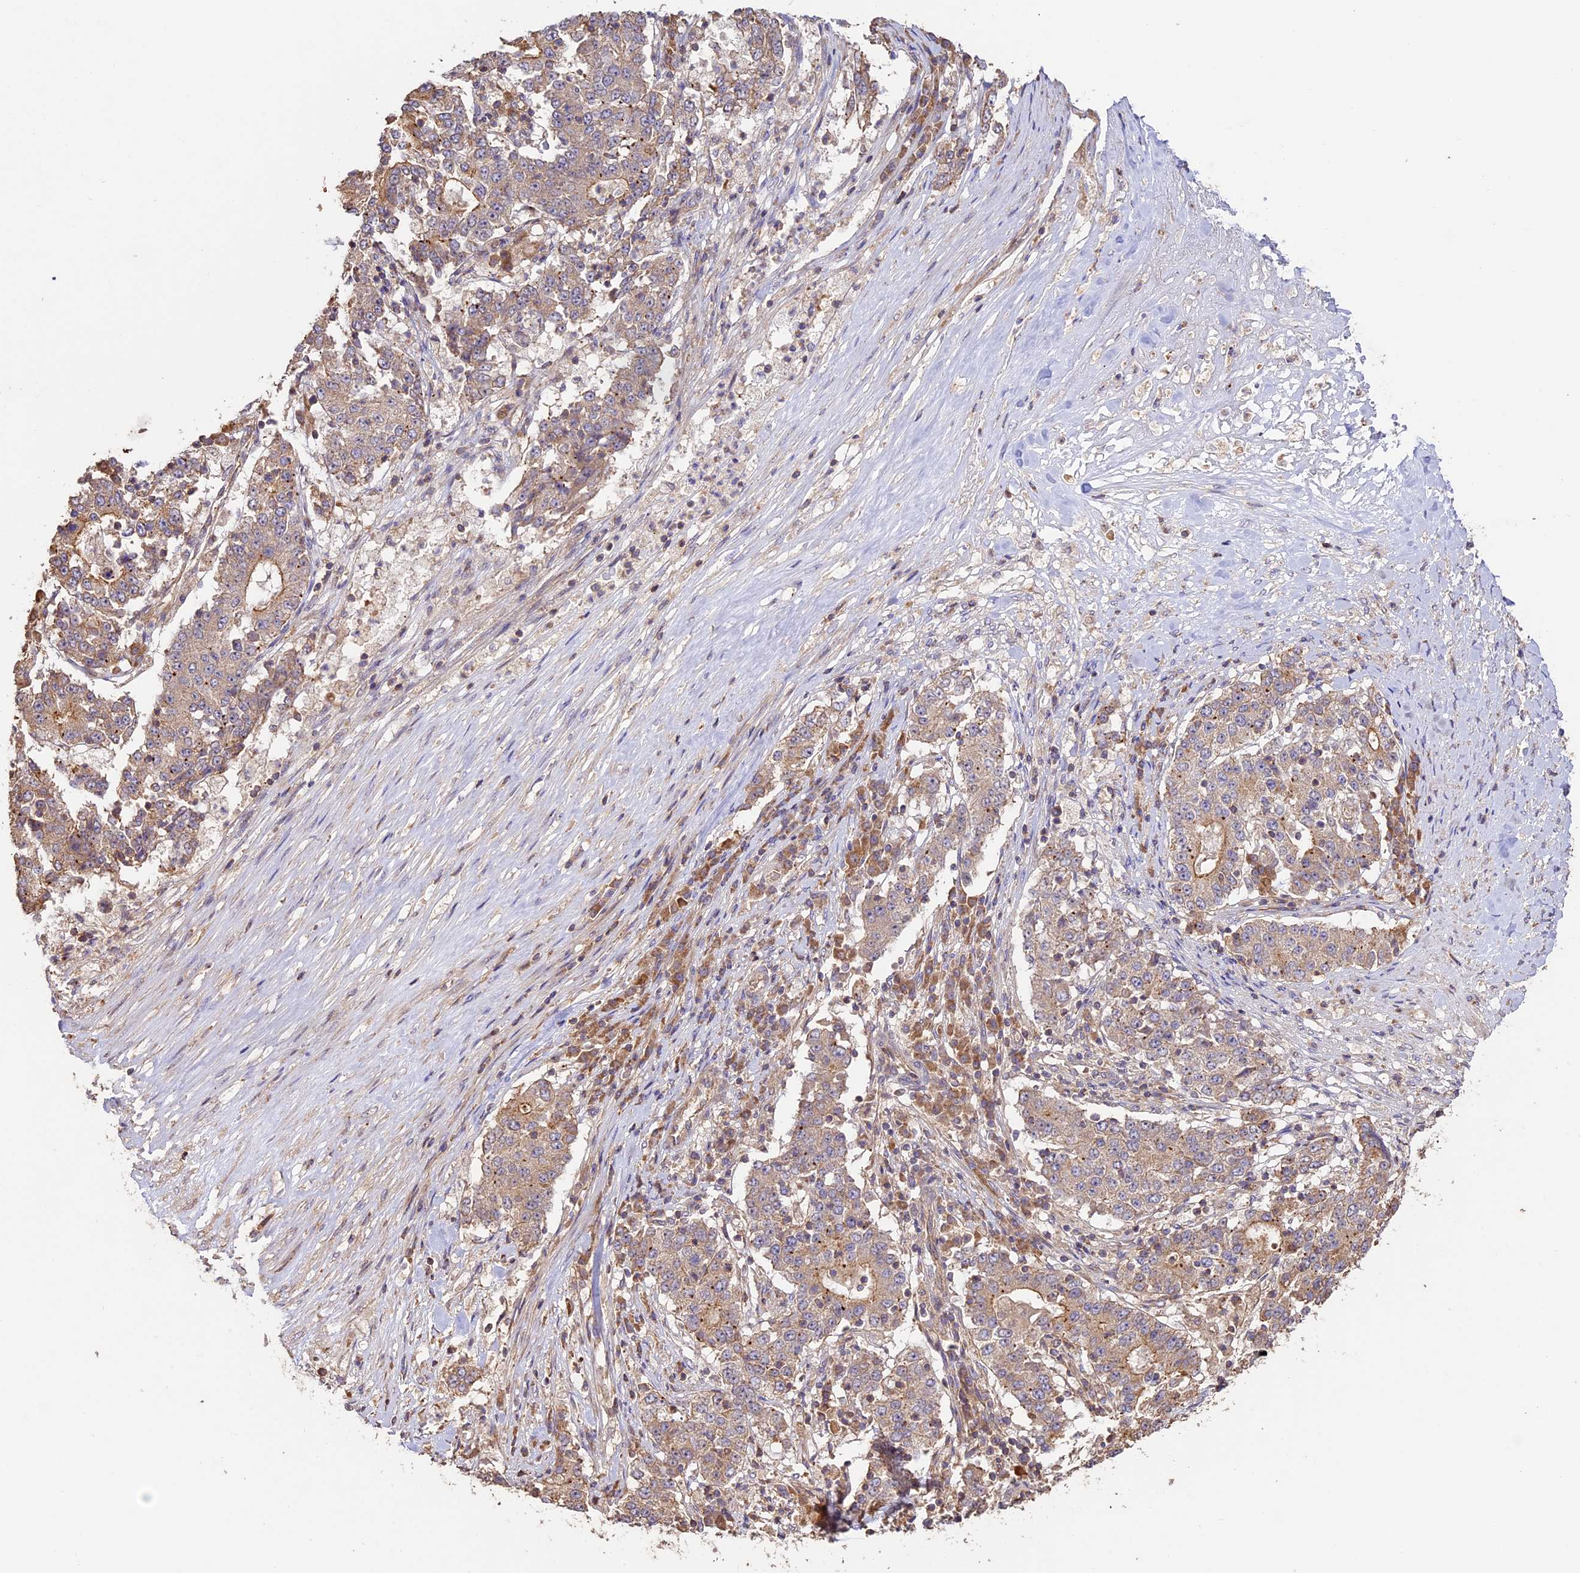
{"staining": {"intensity": "weak", "quantity": "<25%", "location": "cytoplasmic/membranous"}, "tissue": "stomach cancer", "cell_type": "Tumor cells", "image_type": "cancer", "snomed": [{"axis": "morphology", "description": "Adenocarcinoma, NOS"}, {"axis": "topography", "description": "Stomach"}], "caption": "Immunohistochemistry (IHC) of human stomach cancer (adenocarcinoma) reveals no expression in tumor cells.", "gene": "BCAS4", "patient": {"sex": "male", "age": 59}}